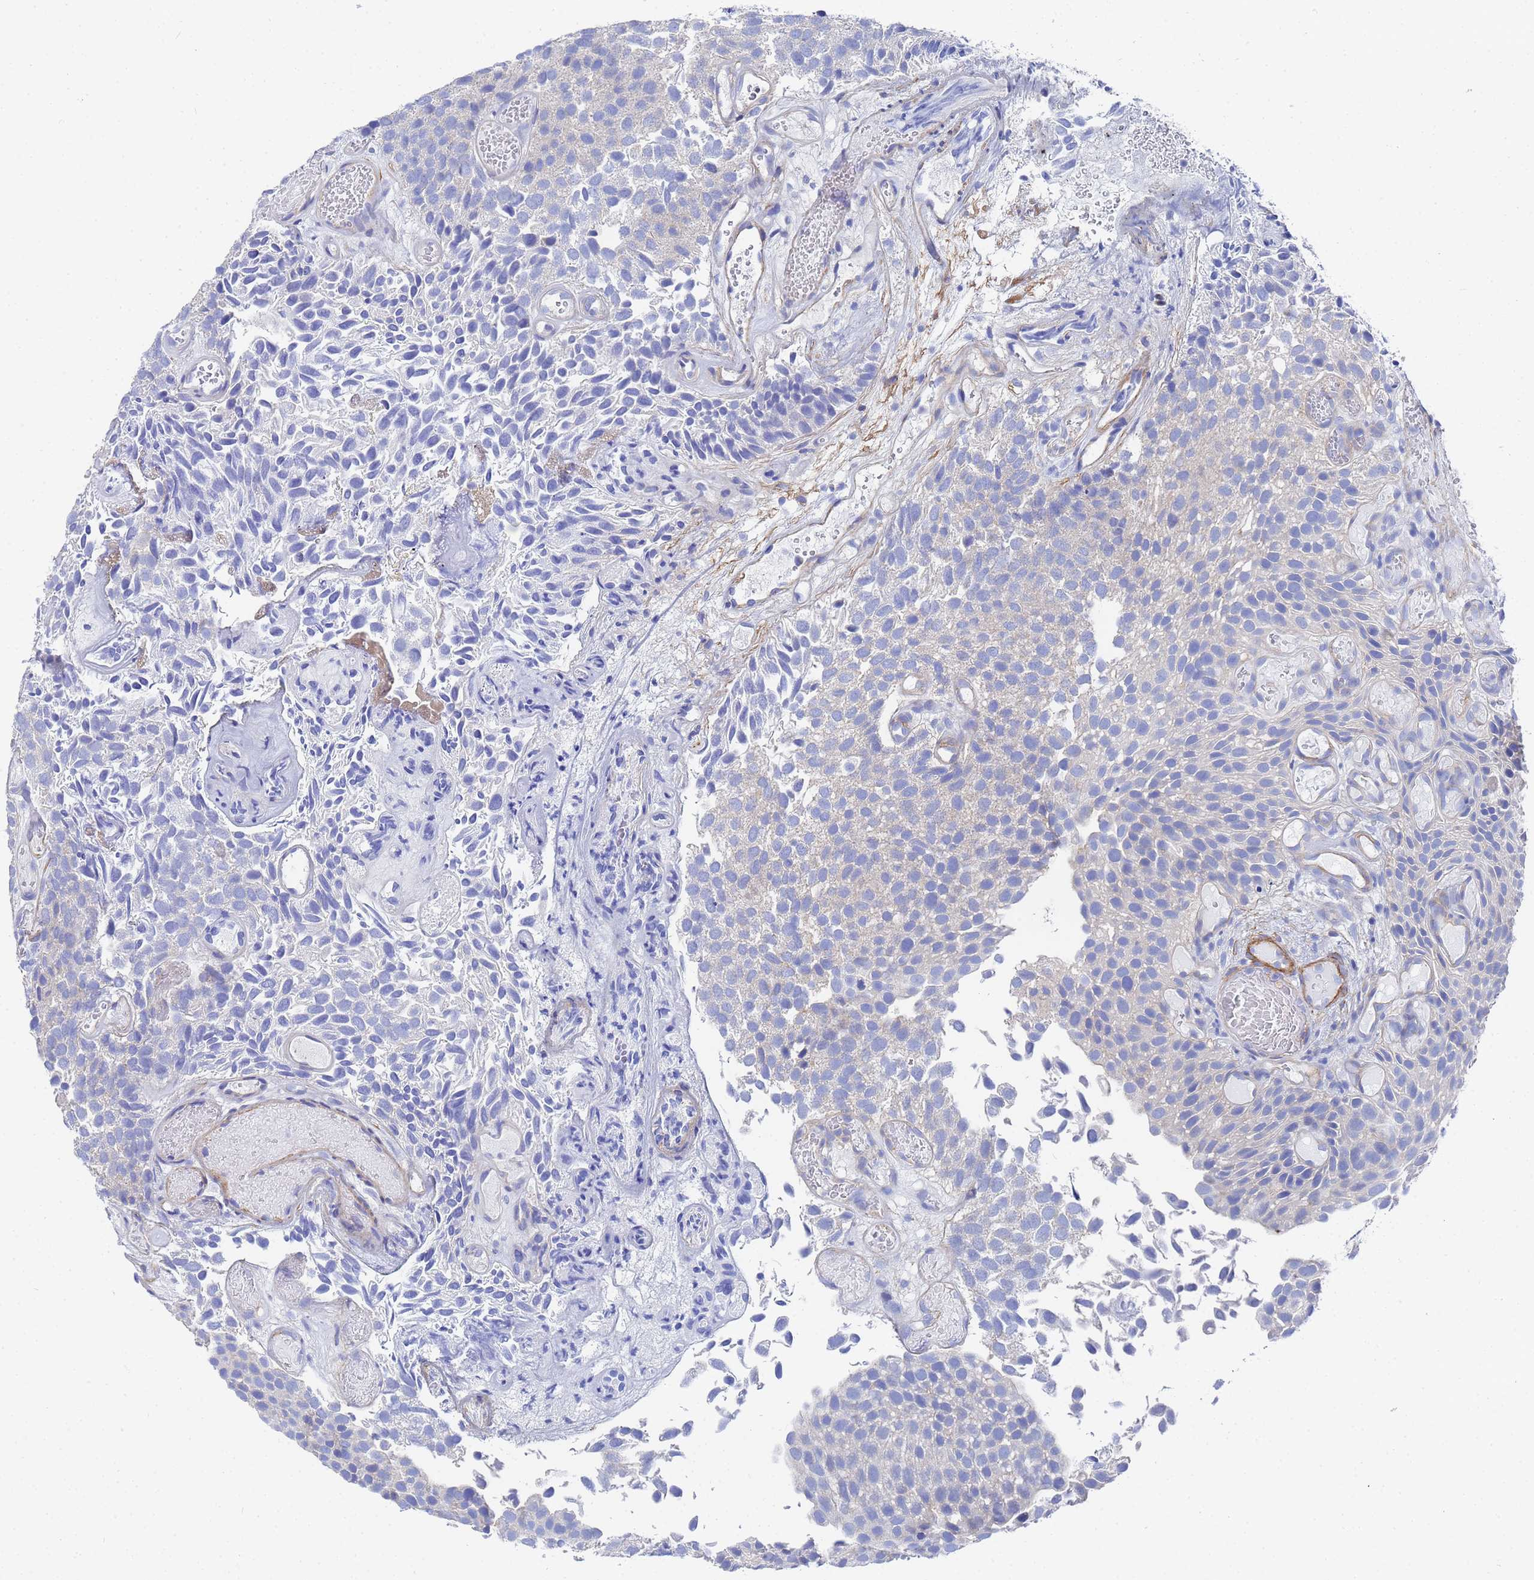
{"staining": {"intensity": "negative", "quantity": "none", "location": "none"}, "tissue": "urothelial cancer", "cell_type": "Tumor cells", "image_type": "cancer", "snomed": [{"axis": "morphology", "description": "Urothelial carcinoma, Low grade"}, {"axis": "topography", "description": "Urinary bladder"}], "caption": "A photomicrograph of urothelial cancer stained for a protein displays no brown staining in tumor cells.", "gene": "RAB39B", "patient": {"sex": "male", "age": 89}}